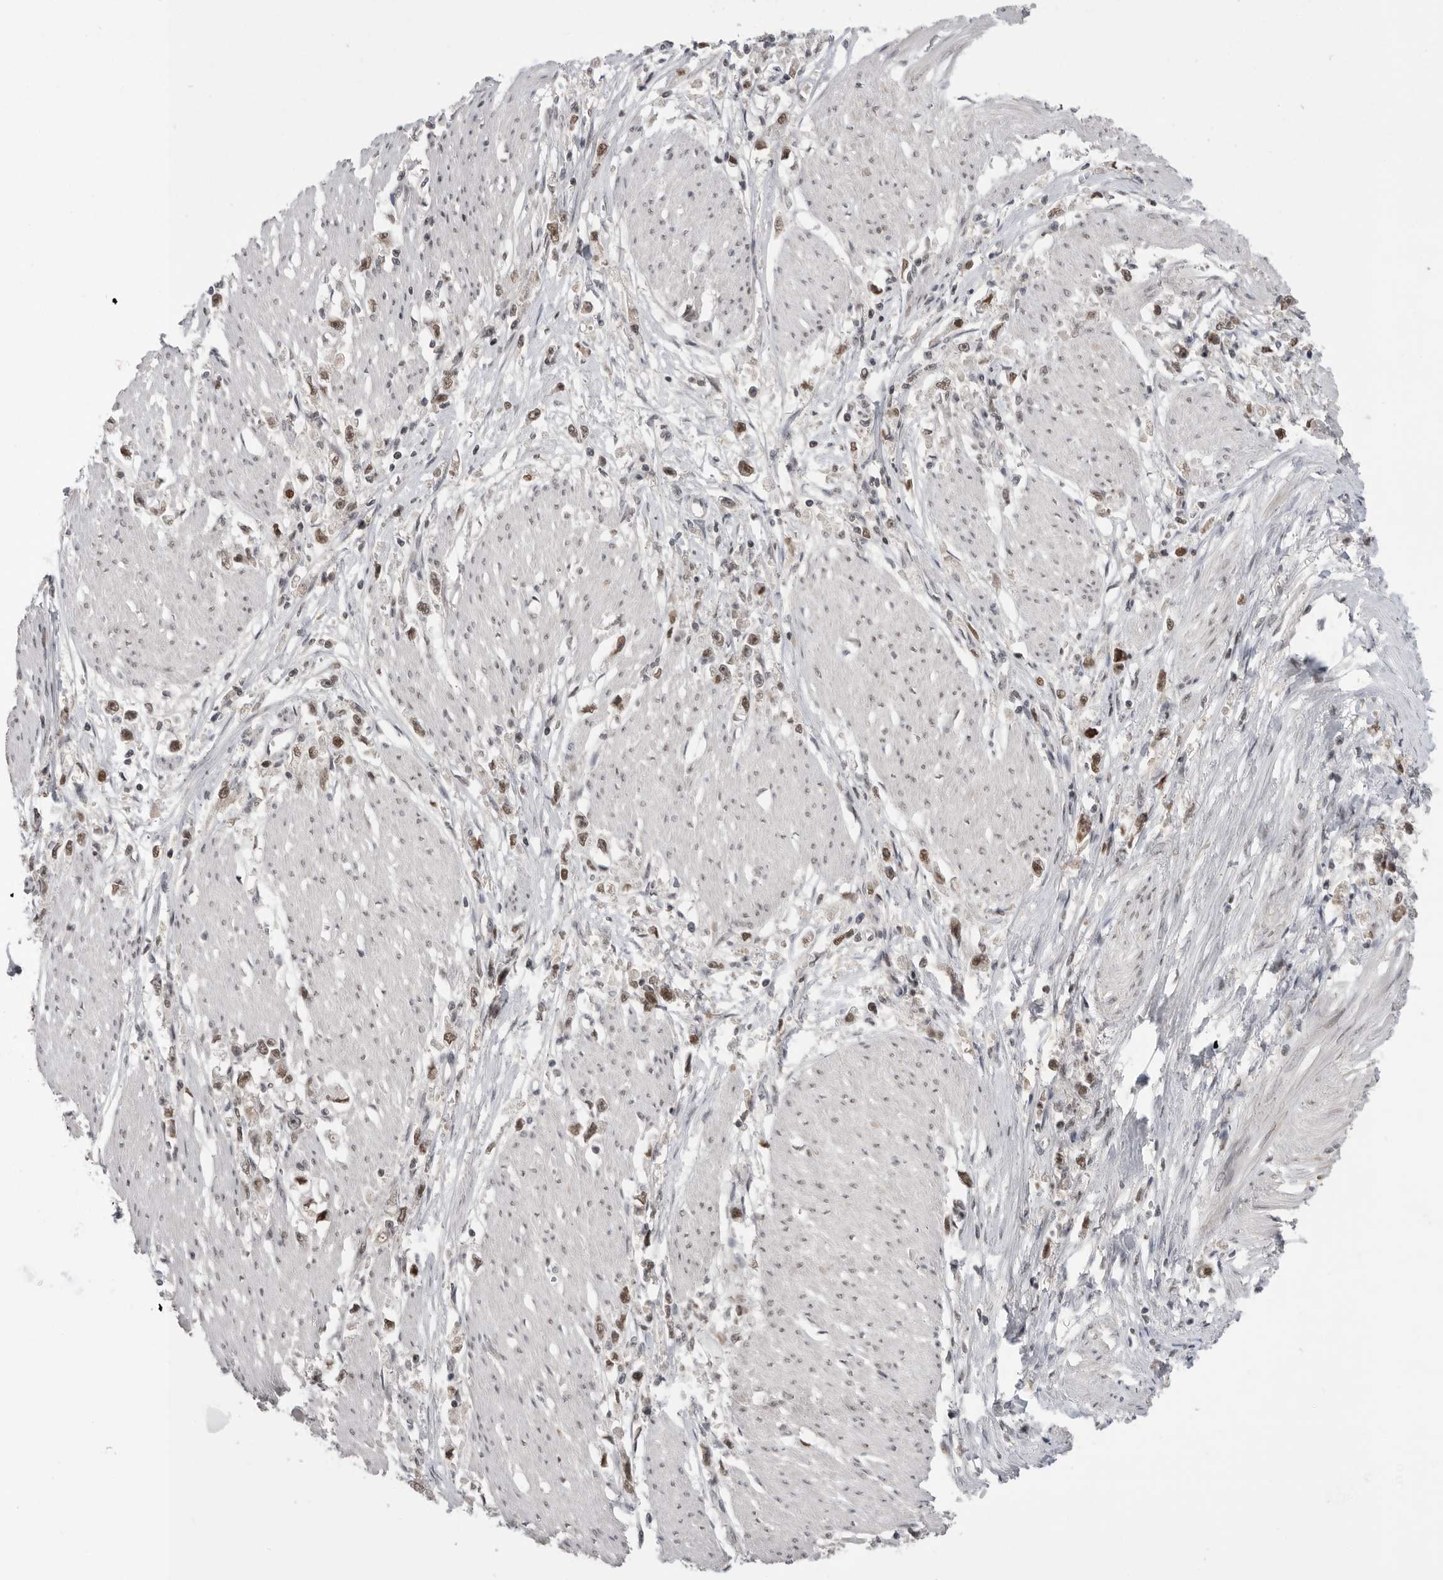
{"staining": {"intensity": "moderate", "quantity": ">75%", "location": "nuclear"}, "tissue": "stomach cancer", "cell_type": "Tumor cells", "image_type": "cancer", "snomed": [{"axis": "morphology", "description": "Adenocarcinoma, NOS"}, {"axis": "topography", "description": "Stomach"}], "caption": "Immunohistochemical staining of human stomach cancer reveals medium levels of moderate nuclear positivity in about >75% of tumor cells.", "gene": "POU5F1", "patient": {"sex": "female", "age": 59}}